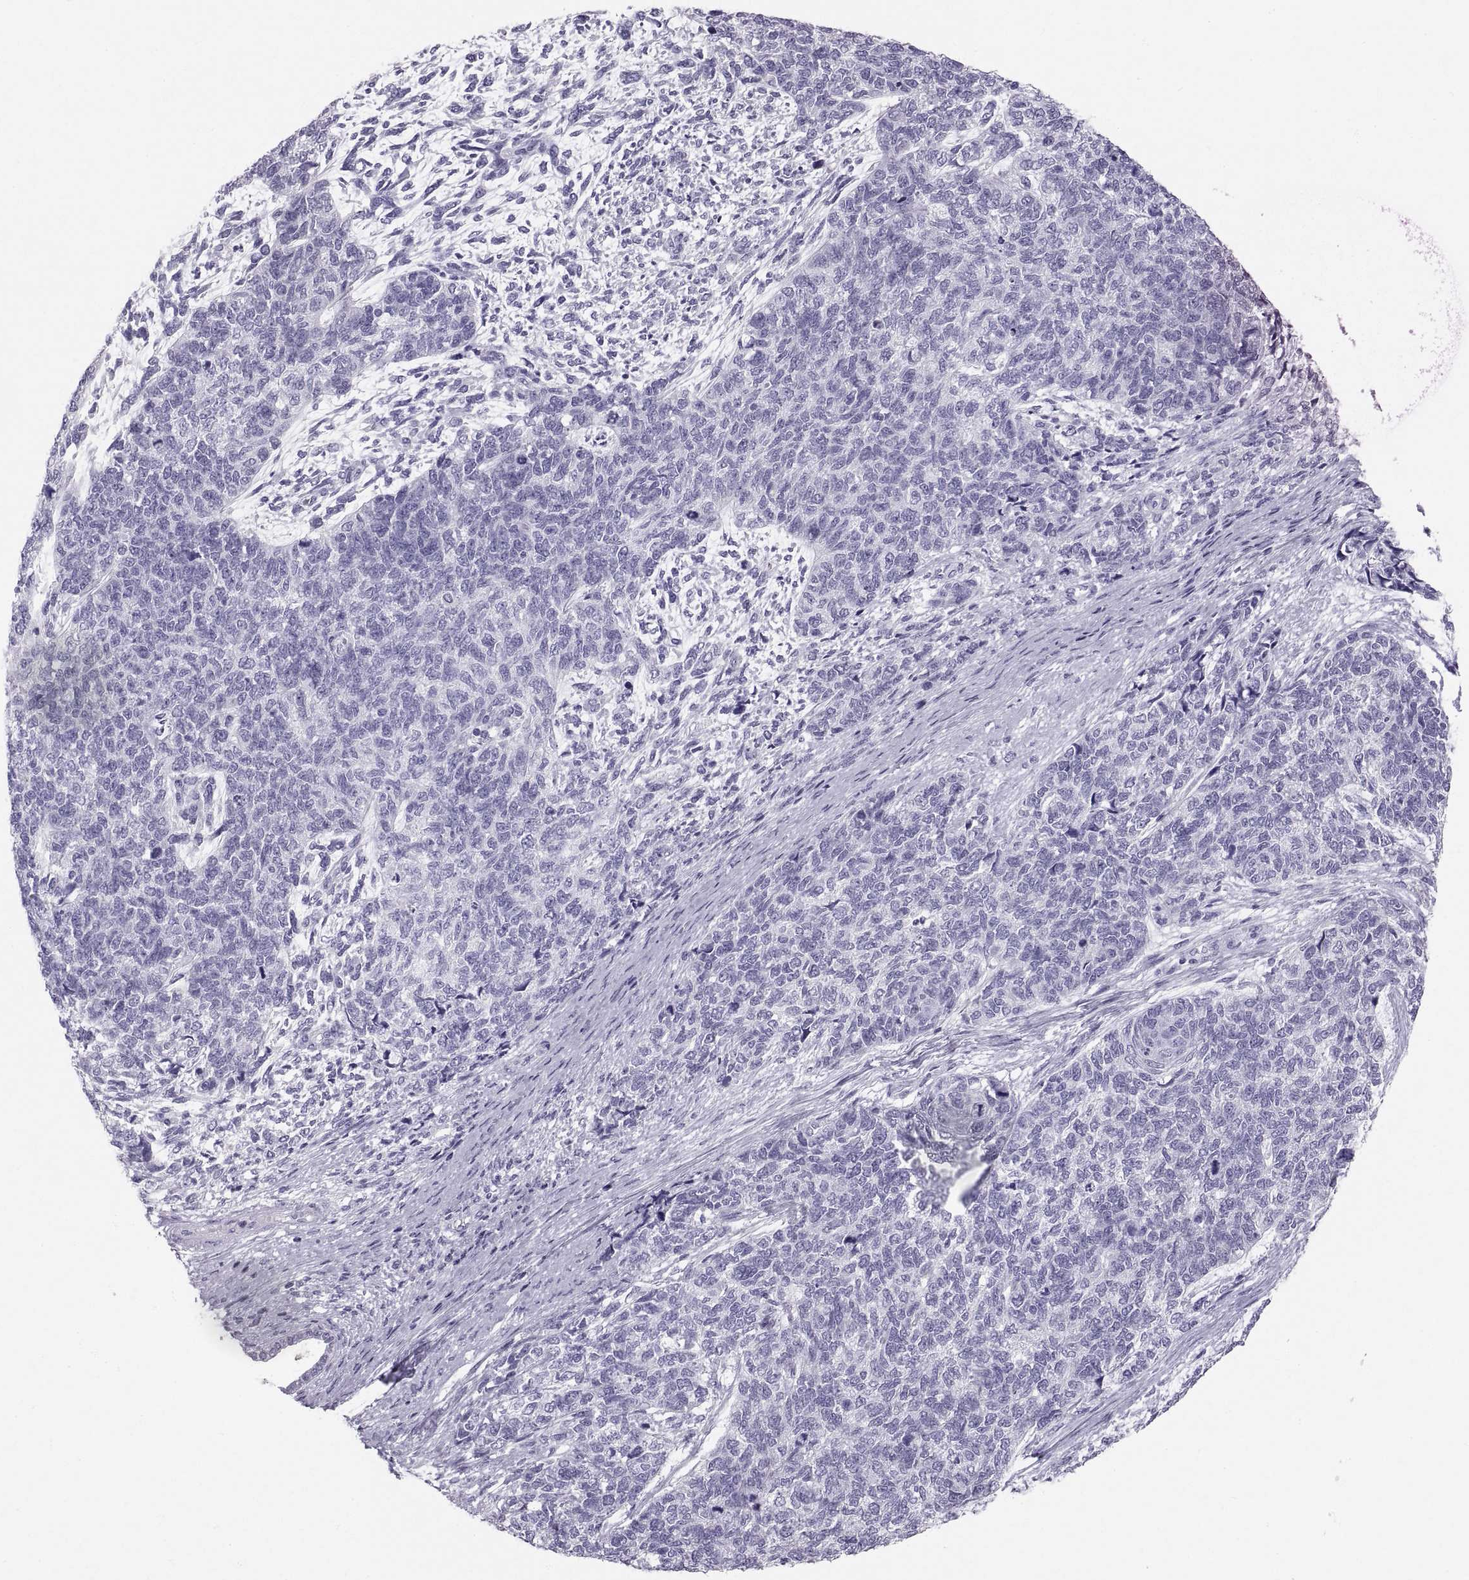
{"staining": {"intensity": "negative", "quantity": "none", "location": "none"}, "tissue": "cervical cancer", "cell_type": "Tumor cells", "image_type": "cancer", "snomed": [{"axis": "morphology", "description": "Squamous cell carcinoma, NOS"}, {"axis": "topography", "description": "Cervix"}], "caption": "Cervical cancer was stained to show a protein in brown. There is no significant expression in tumor cells.", "gene": "SLC22A6", "patient": {"sex": "female", "age": 63}}